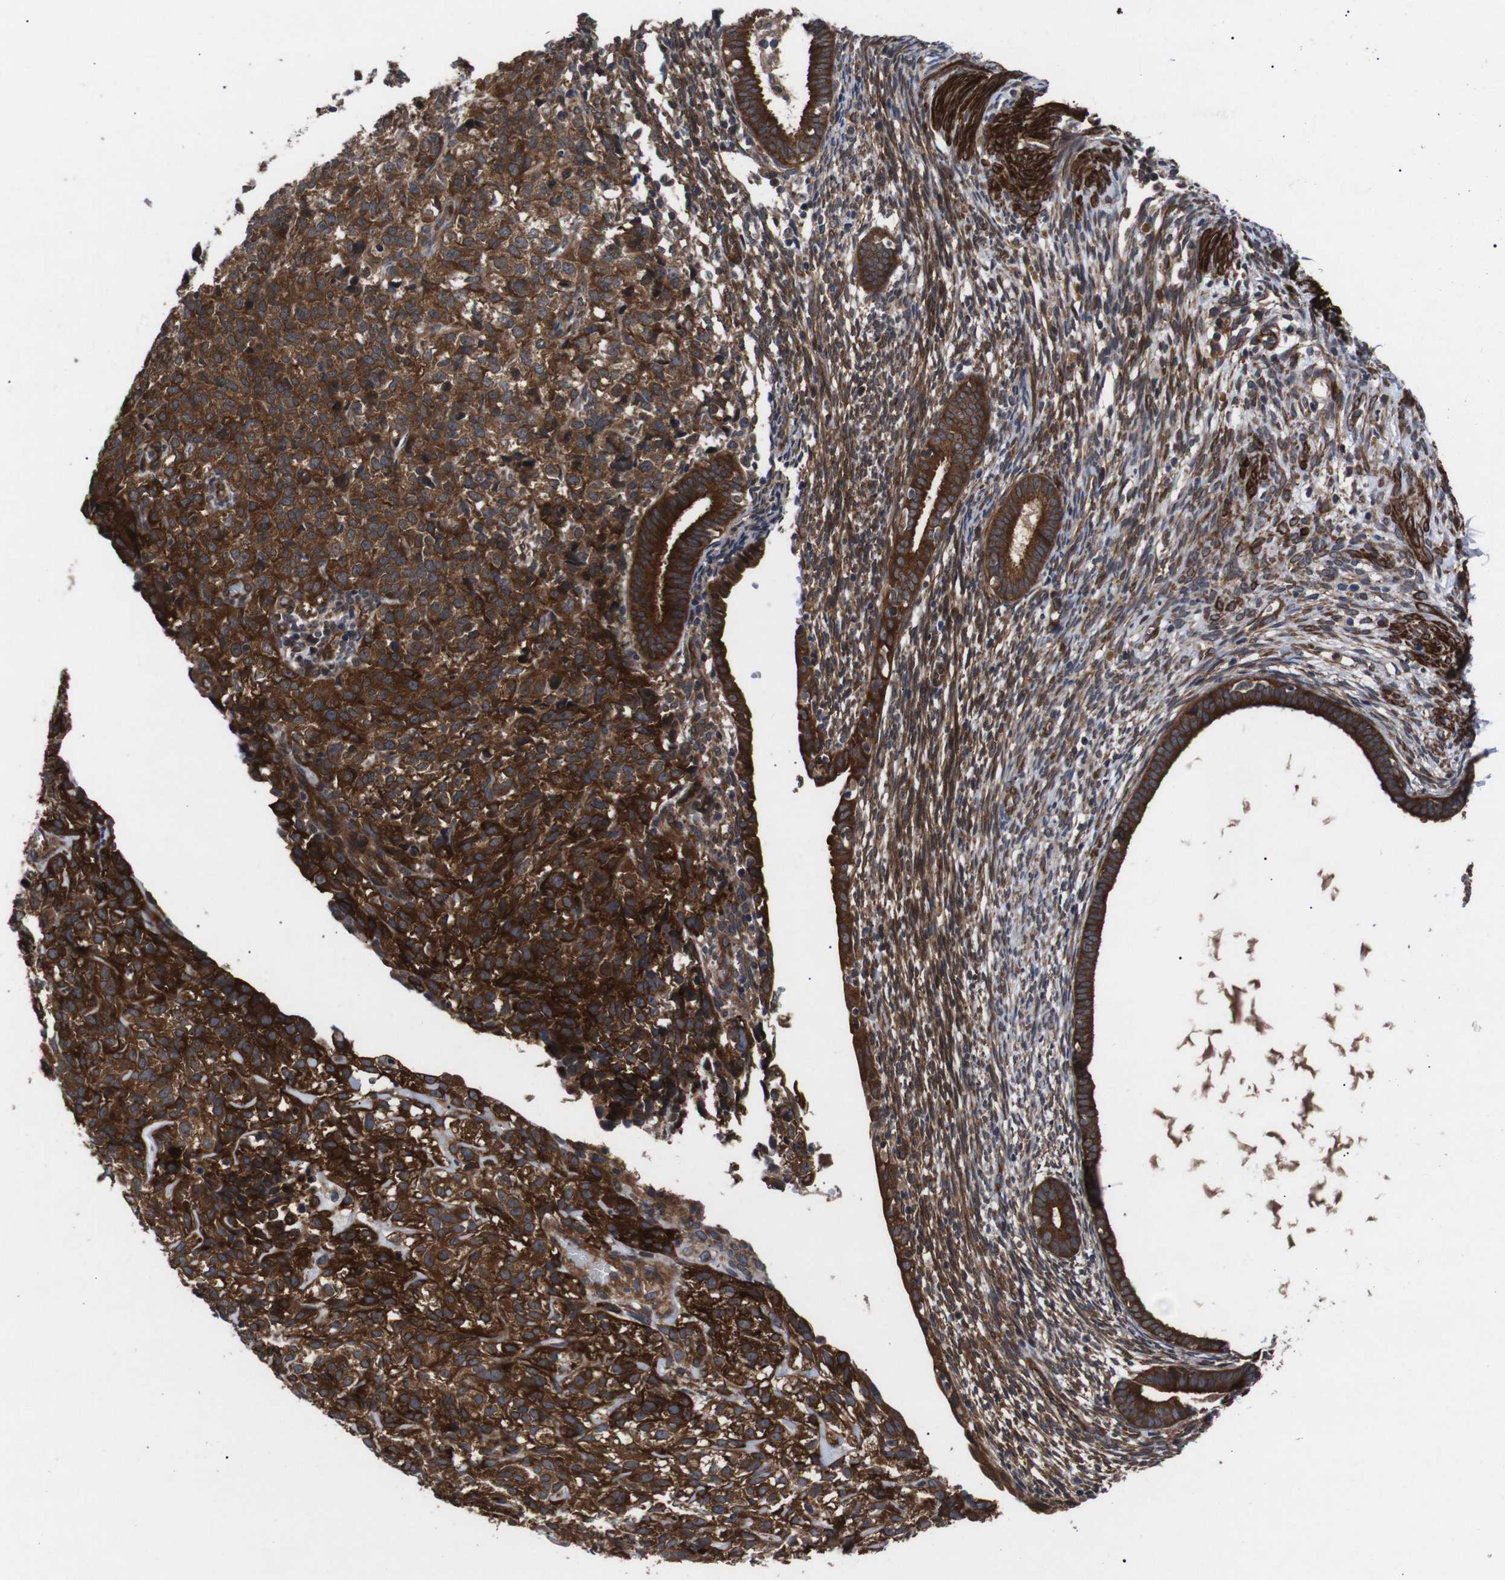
{"staining": {"intensity": "moderate", "quantity": "25%-75%", "location": "cytoplasmic/membranous"}, "tissue": "endometrium", "cell_type": "Cells in endometrial stroma", "image_type": "normal", "snomed": [{"axis": "morphology", "description": "Normal tissue, NOS"}, {"axis": "morphology", "description": "Adenocarcinoma, NOS"}, {"axis": "topography", "description": "Endometrium"}, {"axis": "topography", "description": "Ovary"}], "caption": "A brown stain shows moderate cytoplasmic/membranous expression of a protein in cells in endometrial stroma of unremarkable human endometrium. The staining was performed using DAB, with brown indicating positive protein expression. Nuclei are stained blue with hematoxylin.", "gene": "PAWR", "patient": {"sex": "female", "age": 68}}